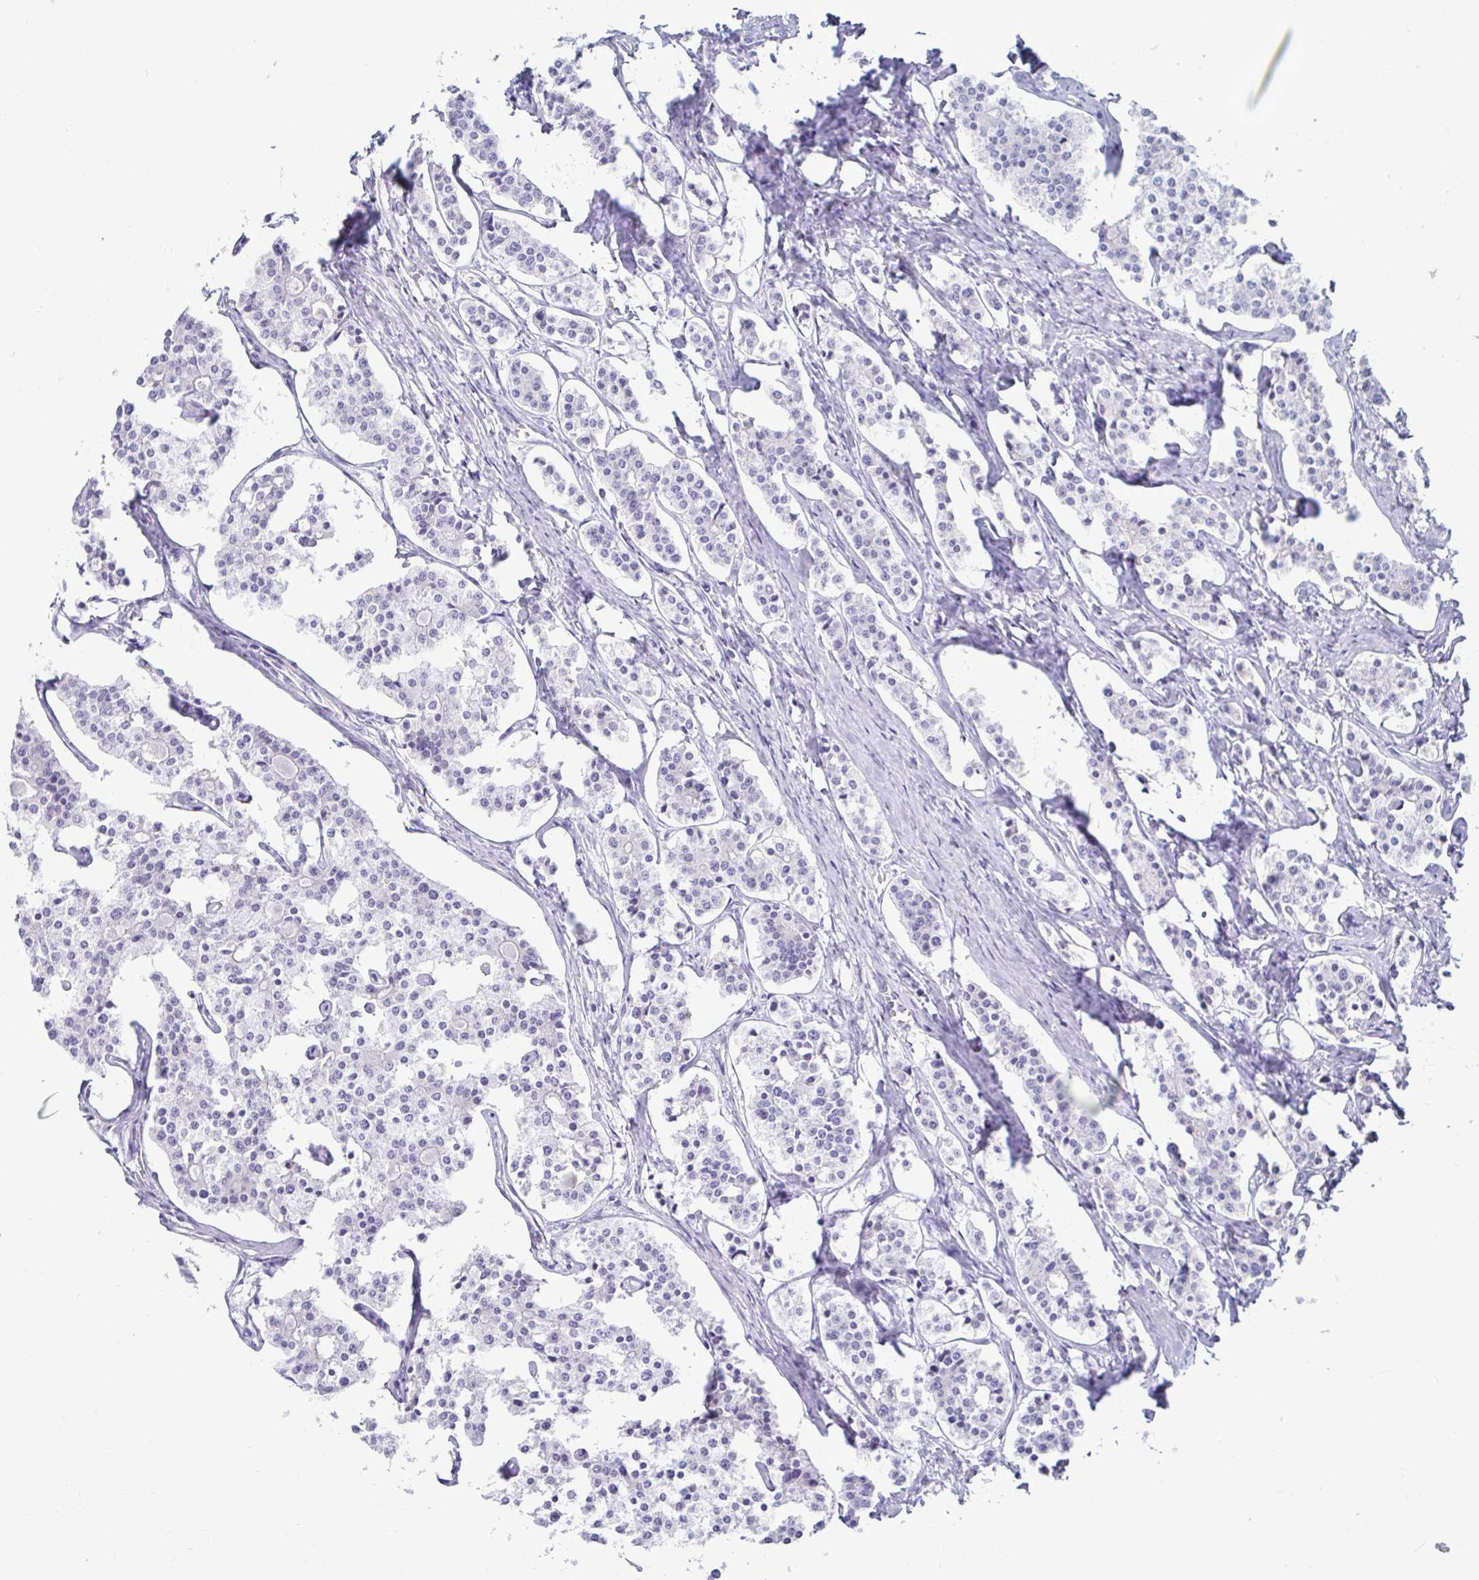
{"staining": {"intensity": "negative", "quantity": "none", "location": "none"}, "tissue": "carcinoid", "cell_type": "Tumor cells", "image_type": "cancer", "snomed": [{"axis": "morphology", "description": "Carcinoid, malignant, NOS"}, {"axis": "topography", "description": "Small intestine"}], "caption": "An immunohistochemistry micrograph of carcinoid (malignant) is shown. There is no staining in tumor cells of carcinoid (malignant).", "gene": "TFPI2", "patient": {"sex": "male", "age": 63}}